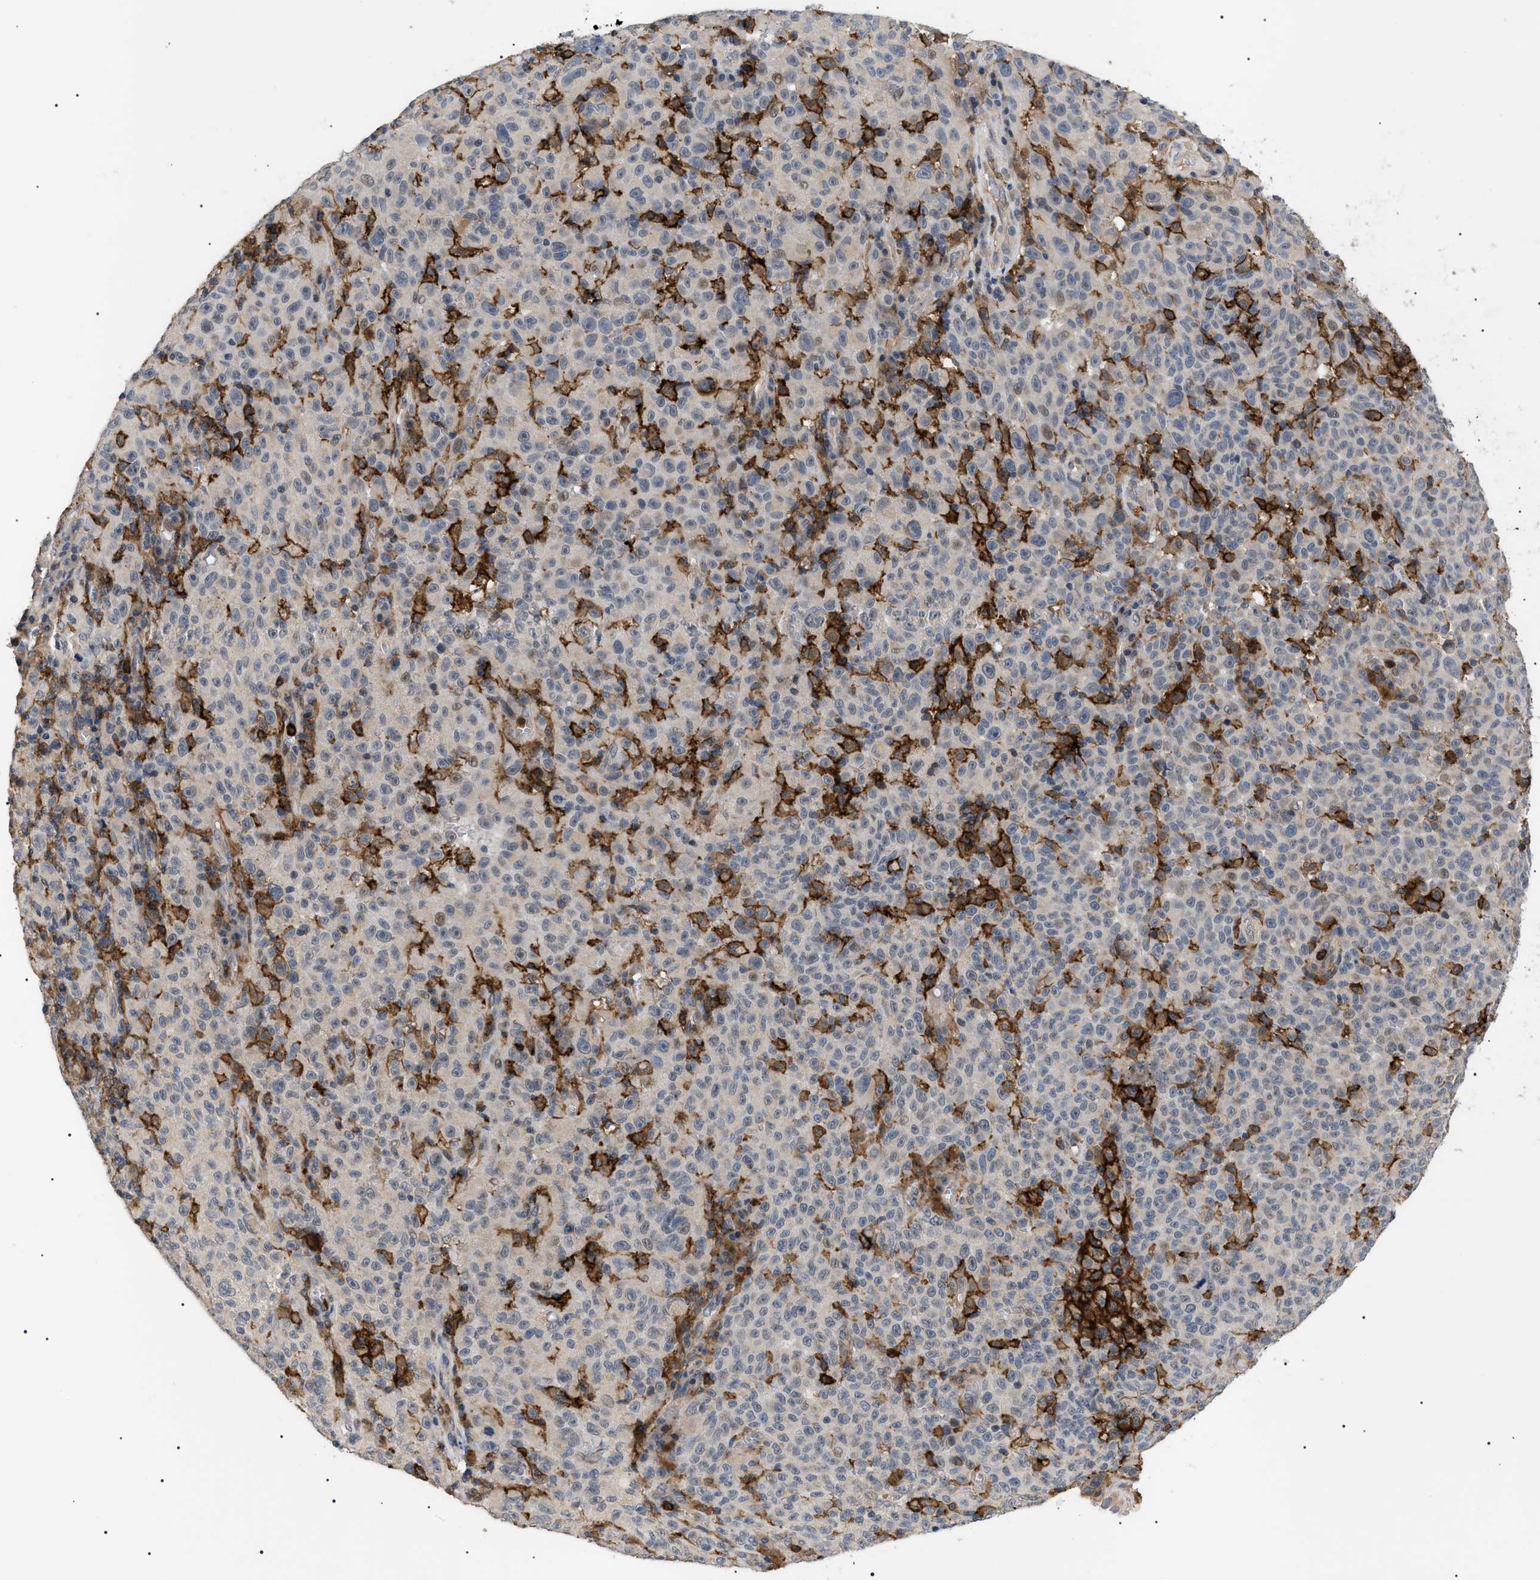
{"staining": {"intensity": "weak", "quantity": "25%-75%", "location": "cytoplasmic/membranous"}, "tissue": "melanoma", "cell_type": "Tumor cells", "image_type": "cancer", "snomed": [{"axis": "morphology", "description": "Malignant melanoma, NOS"}, {"axis": "topography", "description": "Skin"}], "caption": "Protein expression analysis of human melanoma reveals weak cytoplasmic/membranous expression in about 25%-75% of tumor cells. The staining was performed using DAB (3,3'-diaminobenzidine) to visualize the protein expression in brown, while the nuclei were stained in blue with hematoxylin (Magnification: 20x).", "gene": "CD300A", "patient": {"sex": "female", "age": 82}}